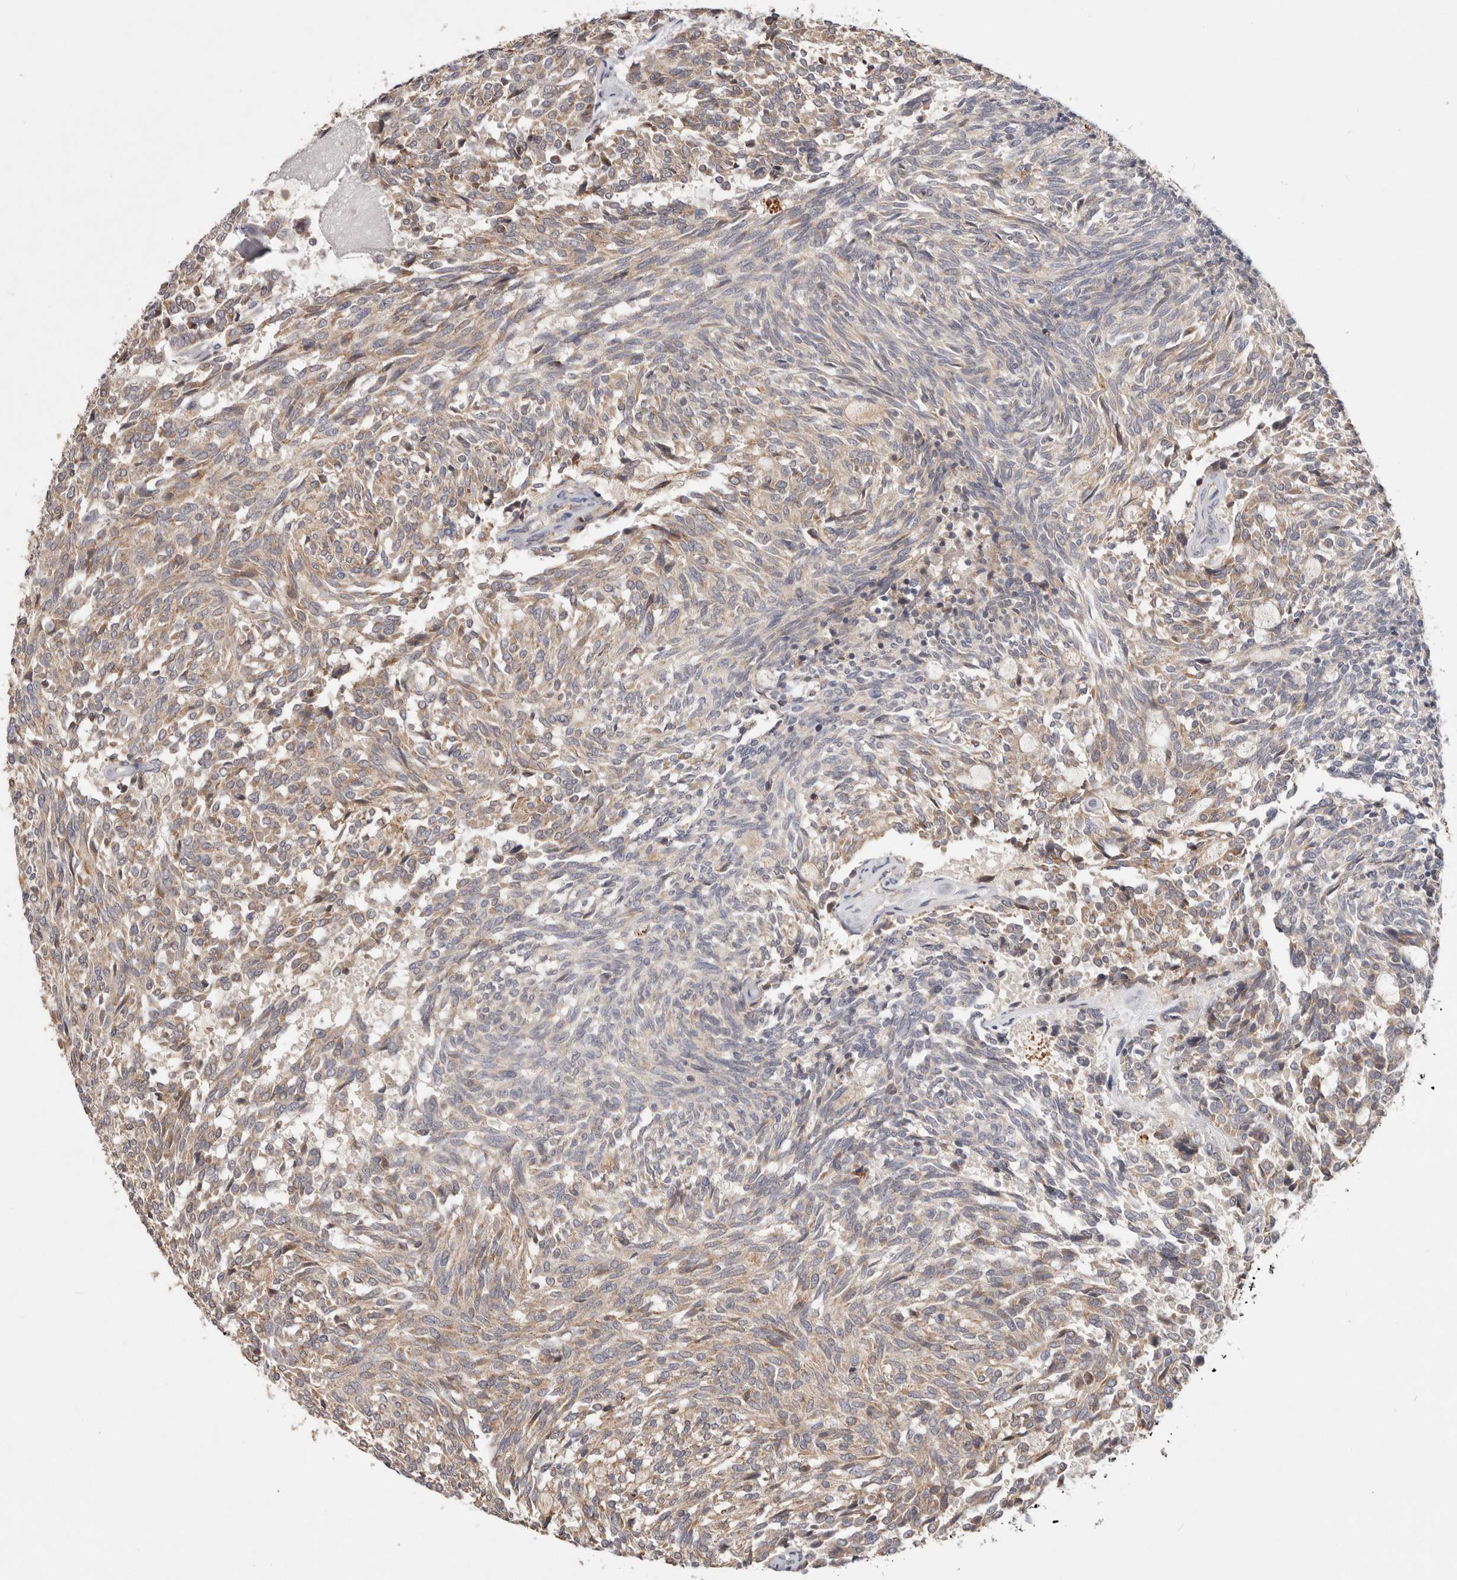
{"staining": {"intensity": "weak", "quantity": ">75%", "location": "cytoplasmic/membranous"}, "tissue": "carcinoid", "cell_type": "Tumor cells", "image_type": "cancer", "snomed": [{"axis": "morphology", "description": "Carcinoid, malignant, NOS"}, {"axis": "topography", "description": "Pancreas"}], "caption": "High-magnification brightfield microscopy of carcinoid stained with DAB (3,3'-diaminobenzidine) (brown) and counterstained with hematoxylin (blue). tumor cells exhibit weak cytoplasmic/membranous staining is present in about>75% of cells. Using DAB (brown) and hematoxylin (blue) stains, captured at high magnification using brightfield microscopy.", "gene": "WDR77", "patient": {"sex": "female", "age": 54}}